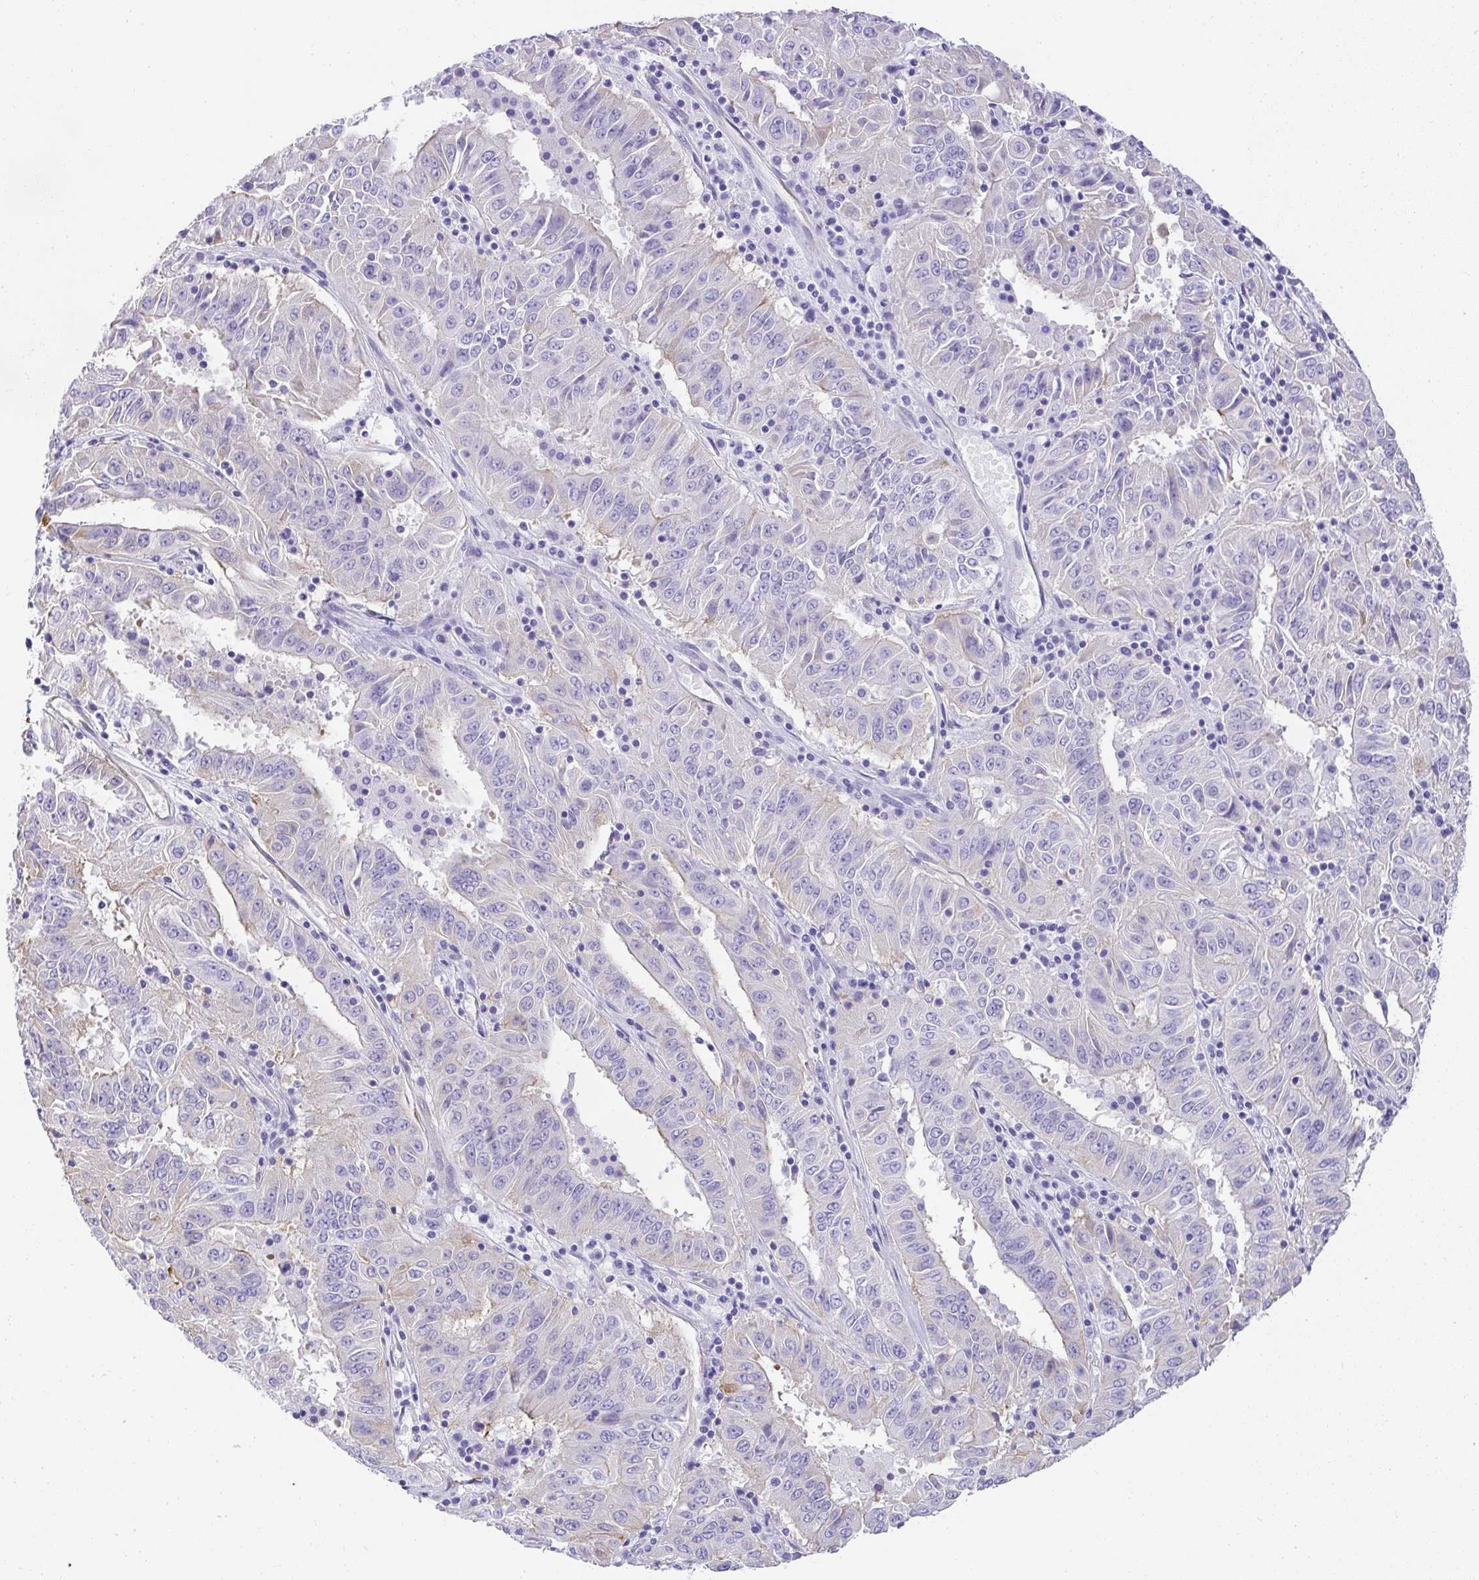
{"staining": {"intensity": "negative", "quantity": "none", "location": "none"}, "tissue": "pancreatic cancer", "cell_type": "Tumor cells", "image_type": "cancer", "snomed": [{"axis": "morphology", "description": "Adenocarcinoma, NOS"}, {"axis": "topography", "description": "Pancreas"}], "caption": "Tumor cells are negative for brown protein staining in pancreatic cancer.", "gene": "PLPPR3", "patient": {"sex": "male", "age": 63}}